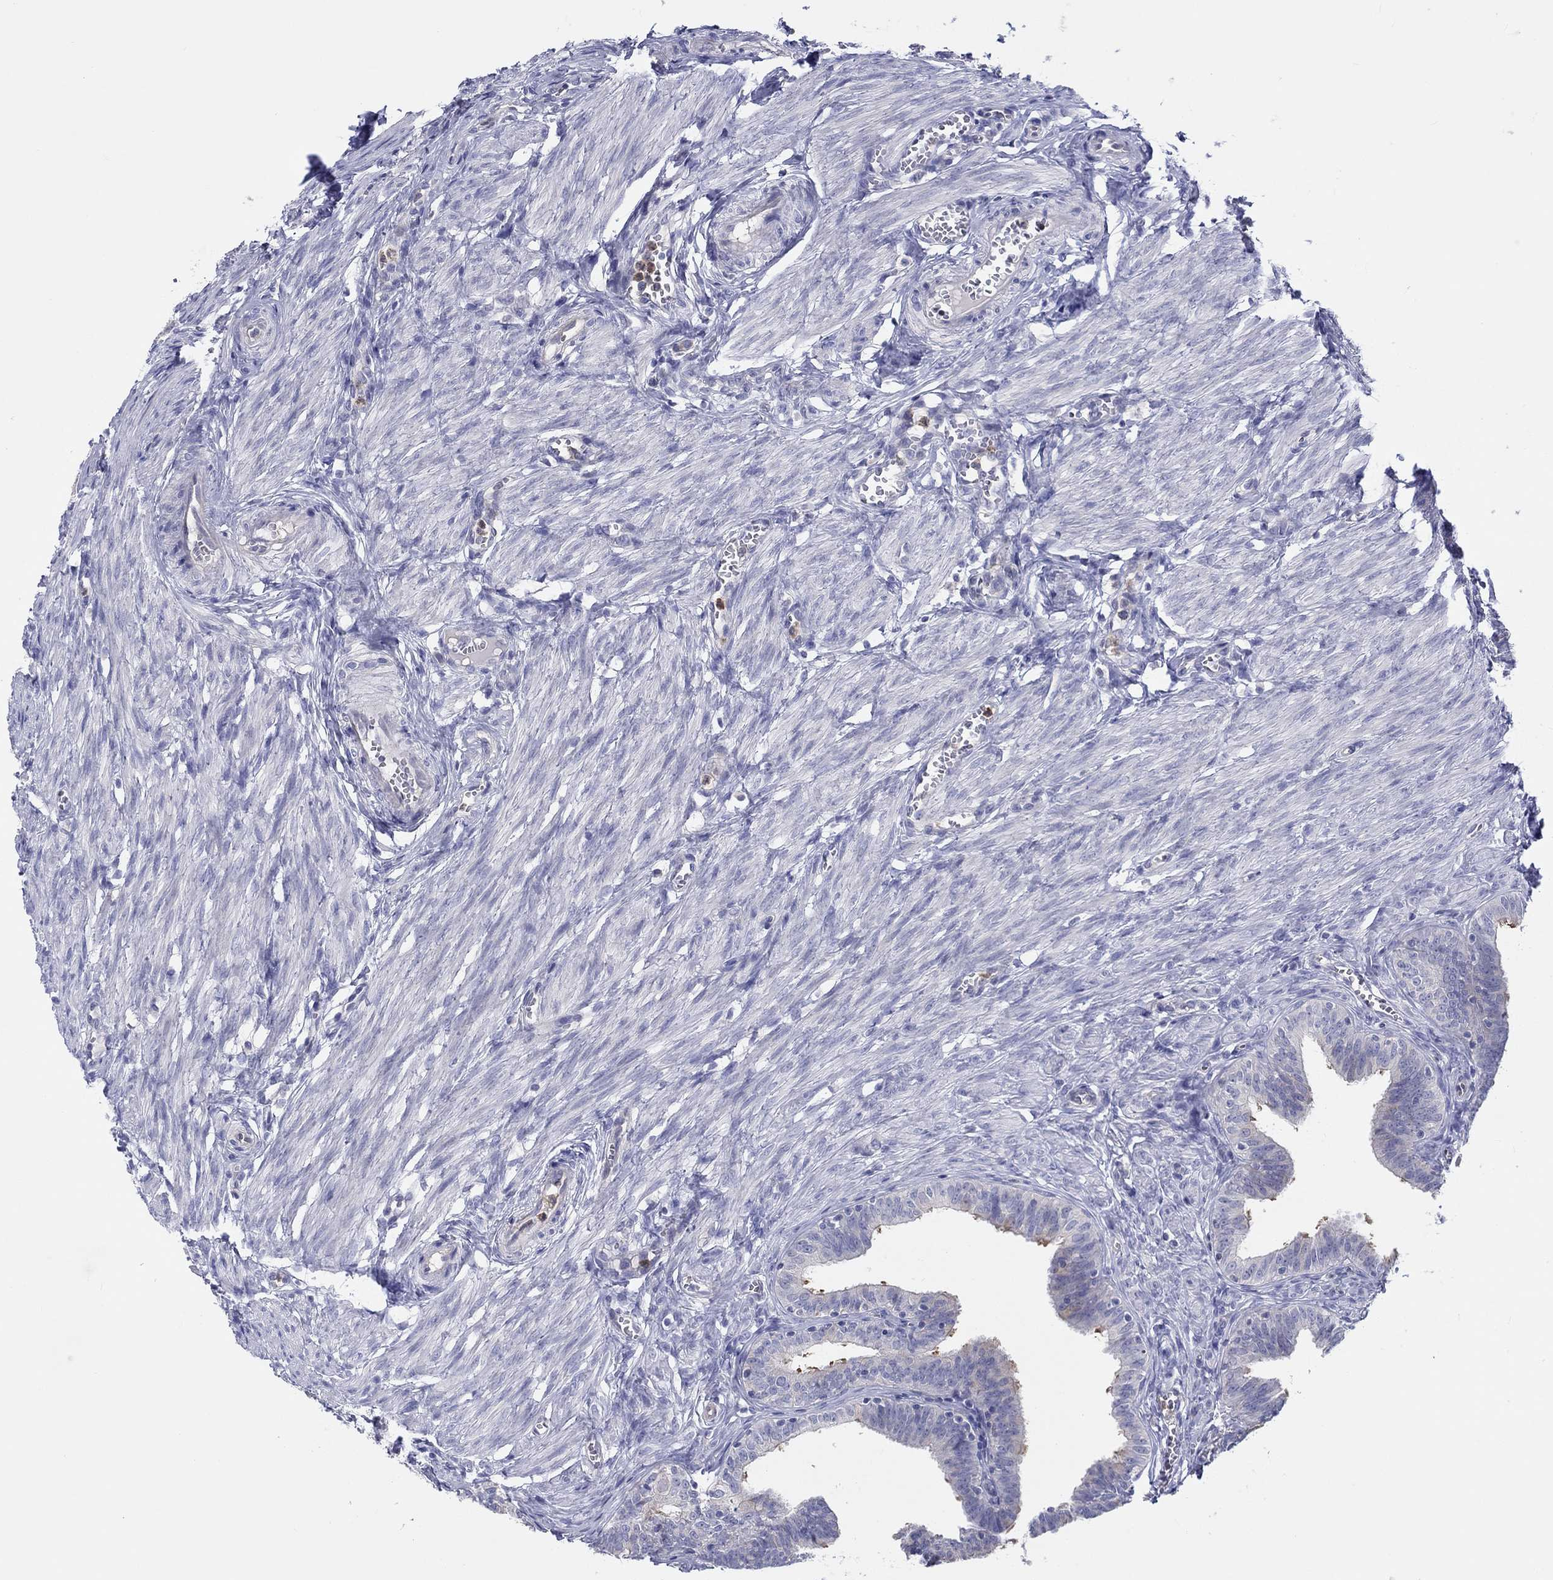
{"staining": {"intensity": "moderate", "quantity": "<25%", "location": "cytoplasmic/membranous"}, "tissue": "fallopian tube", "cell_type": "Glandular cells", "image_type": "normal", "snomed": [{"axis": "morphology", "description": "Normal tissue, NOS"}, {"axis": "topography", "description": "Fallopian tube"}], "caption": "IHC histopathology image of unremarkable fallopian tube stained for a protein (brown), which shows low levels of moderate cytoplasmic/membranous staining in approximately <25% of glandular cells.", "gene": "ABCG4", "patient": {"sex": "female", "age": 25}}